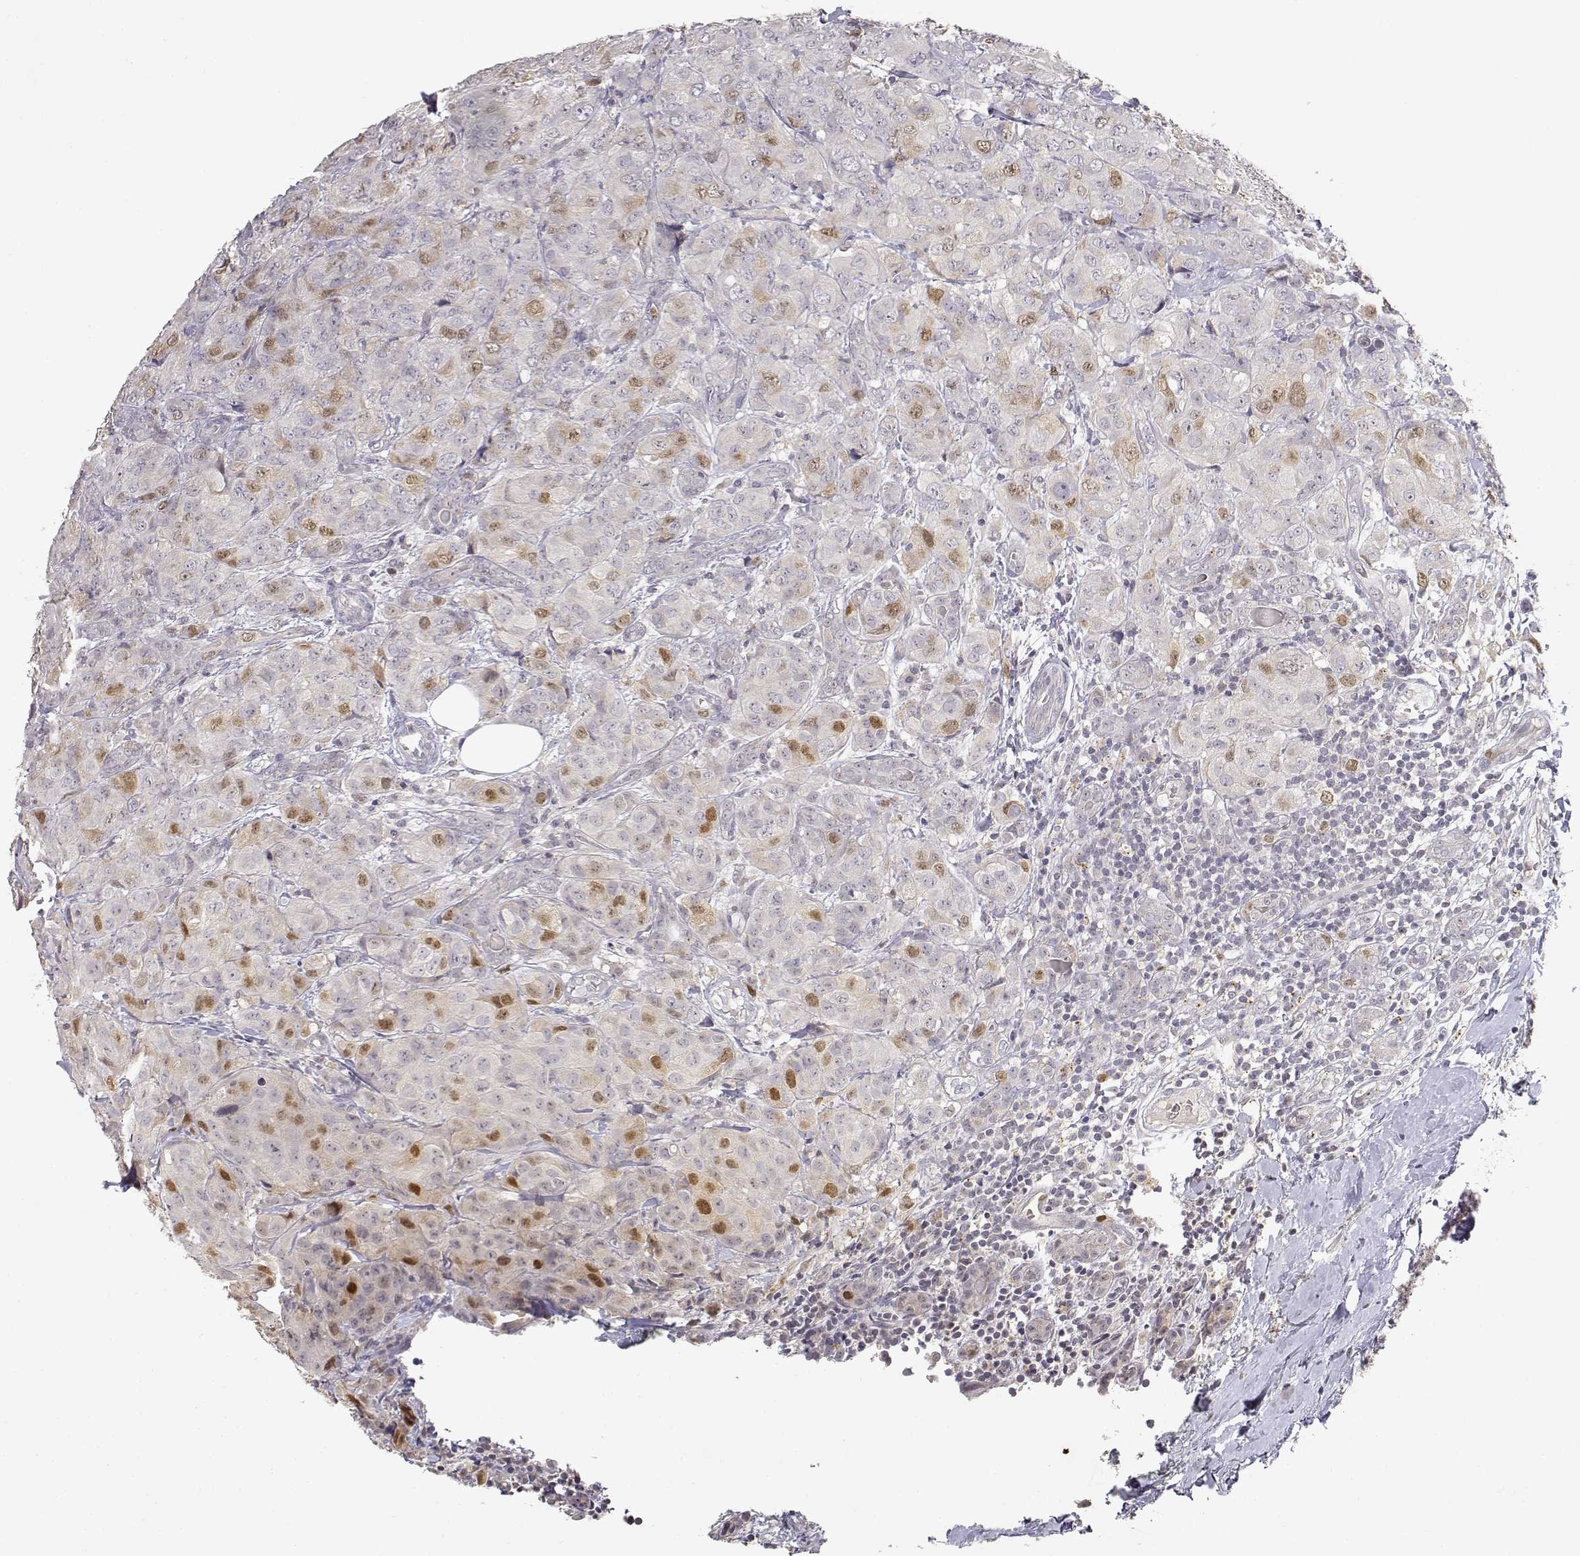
{"staining": {"intensity": "moderate", "quantity": "<25%", "location": "nuclear"}, "tissue": "breast cancer", "cell_type": "Tumor cells", "image_type": "cancer", "snomed": [{"axis": "morphology", "description": "Duct carcinoma"}, {"axis": "topography", "description": "Breast"}], "caption": "Breast cancer (infiltrating ductal carcinoma) stained for a protein displays moderate nuclear positivity in tumor cells.", "gene": "RAD51", "patient": {"sex": "female", "age": 43}}